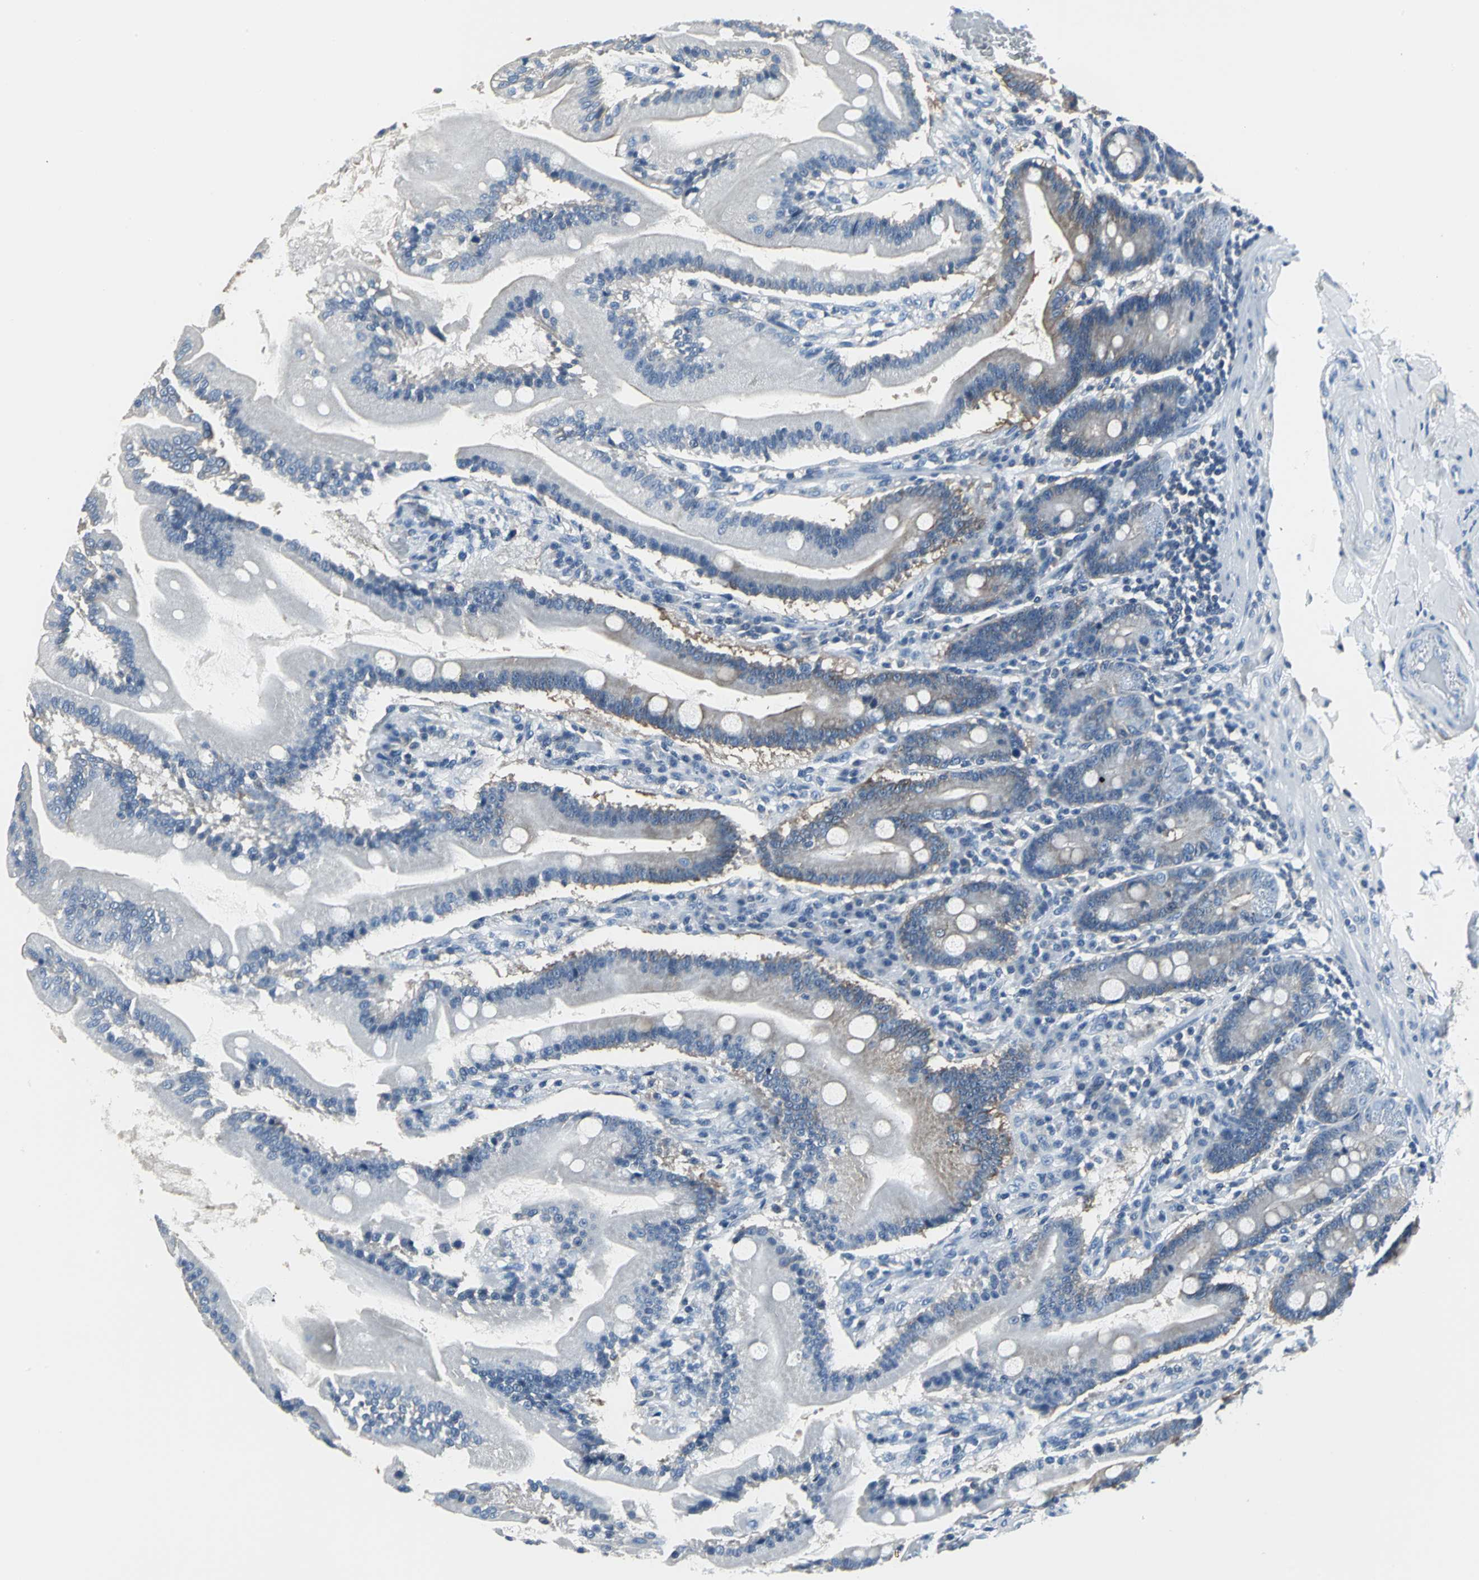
{"staining": {"intensity": "weak", "quantity": "25%-75%", "location": "cytoplasmic/membranous"}, "tissue": "duodenum", "cell_type": "Glandular cells", "image_type": "normal", "snomed": [{"axis": "morphology", "description": "Normal tissue, NOS"}, {"axis": "topography", "description": "Duodenum"}], "caption": "A brown stain highlights weak cytoplasmic/membranous positivity of a protein in glandular cells of benign human duodenum.", "gene": "IQGAP2", "patient": {"sex": "female", "age": 64}}